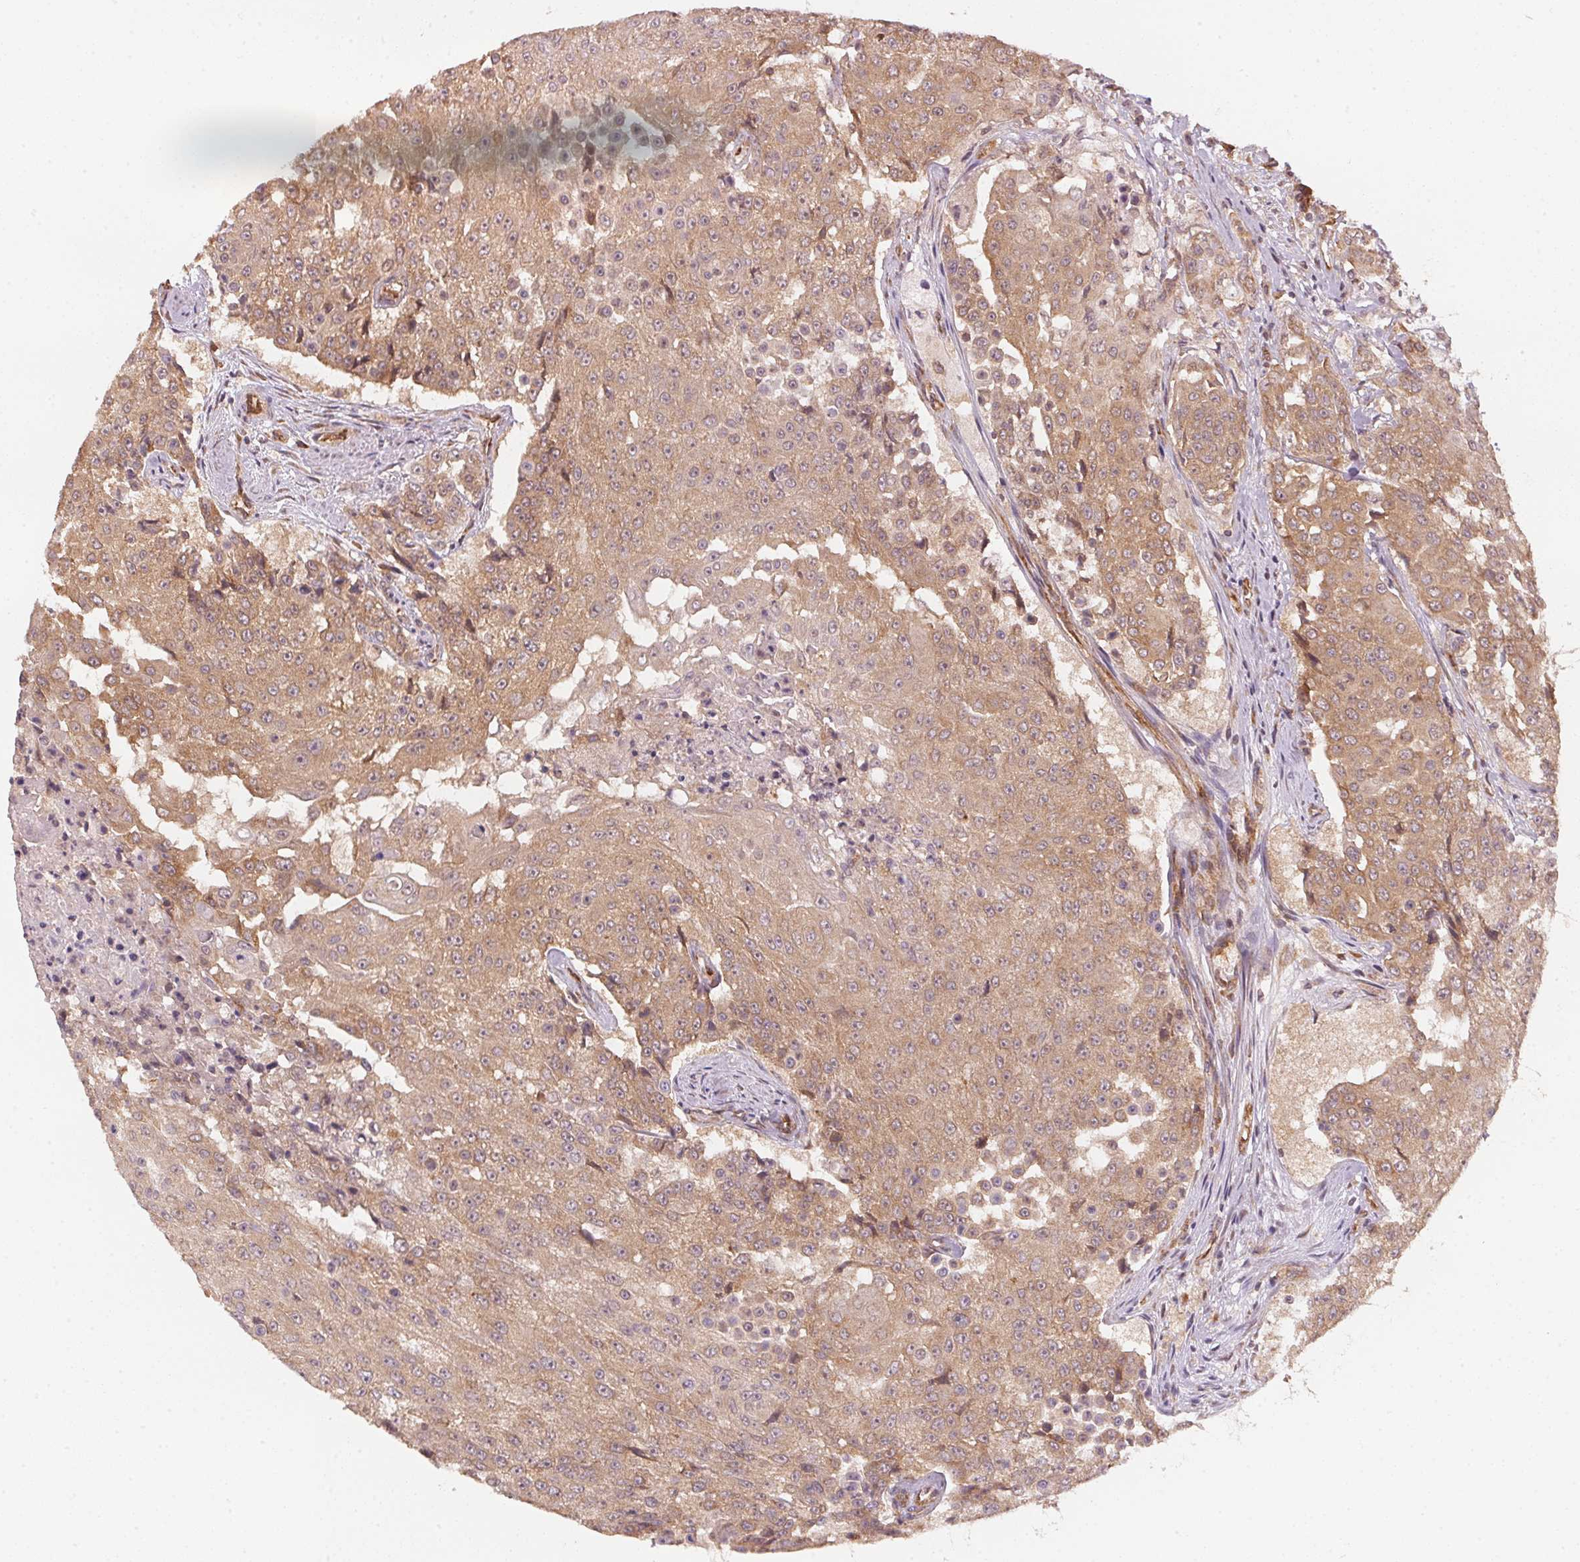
{"staining": {"intensity": "moderate", "quantity": ">75%", "location": "cytoplasmic/membranous"}, "tissue": "urothelial cancer", "cell_type": "Tumor cells", "image_type": "cancer", "snomed": [{"axis": "morphology", "description": "Urothelial carcinoma, High grade"}, {"axis": "topography", "description": "Urinary bladder"}], "caption": "Moderate cytoplasmic/membranous positivity for a protein is seen in approximately >75% of tumor cells of urothelial cancer using immunohistochemistry.", "gene": "STRN4", "patient": {"sex": "female", "age": 63}}